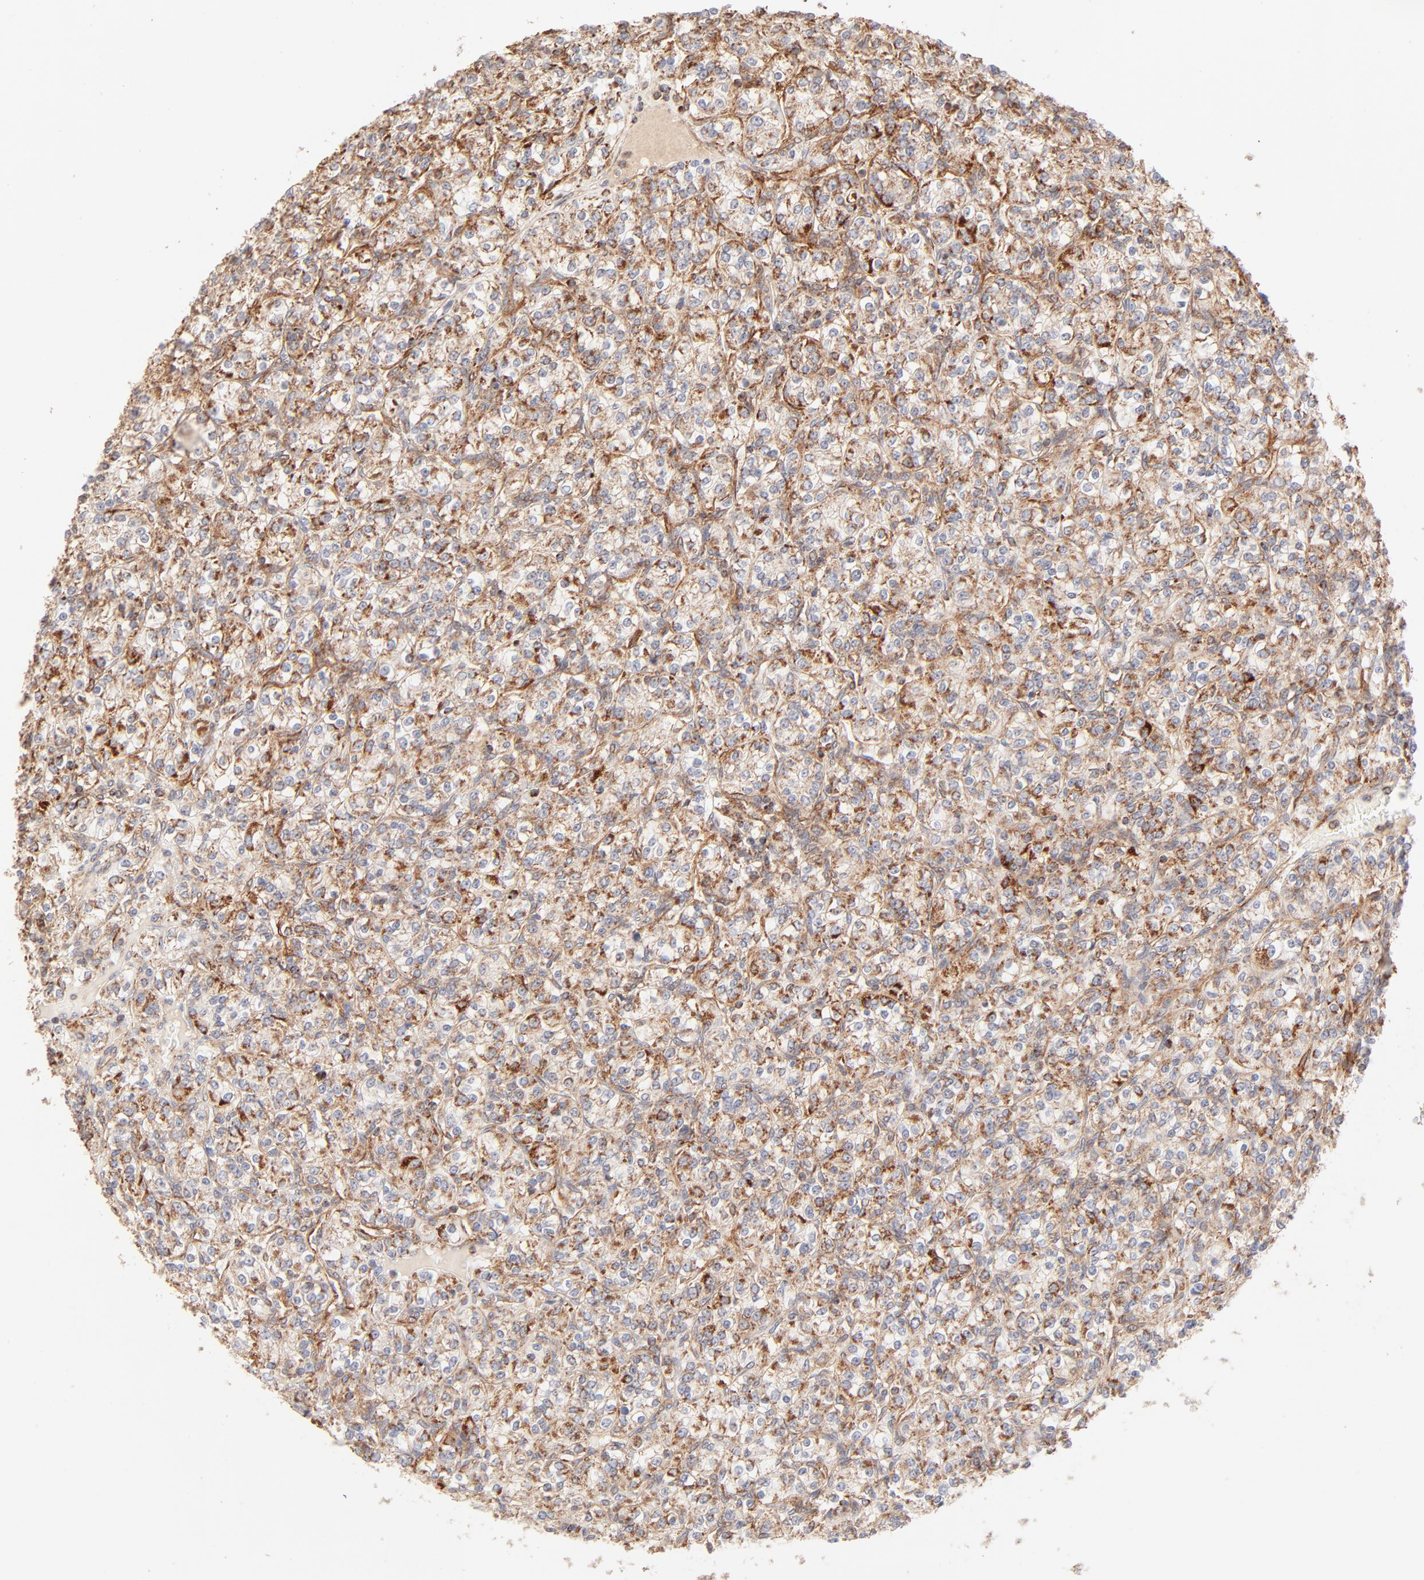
{"staining": {"intensity": "strong", "quantity": ">75%", "location": "cytoplasmic/membranous"}, "tissue": "renal cancer", "cell_type": "Tumor cells", "image_type": "cancer", "snomed": [{"axis": "morphology", "description": "Adenocarcinoma, NOS"}, {"axis": "topography", "description": "Kidney"}], "caption": "Adenocarcinoma (renal) stained with DAB (3,3'-diaminobenzidine) immunohistochemistry shows high levels of strong cytoplasmic/membranous expression in approximately >75% of tumor cells. The staining is performed using DAB brown chromogen to label protein expression. The nuclei are counter-stained blue using hematoxylin.", "gene": "CSPG4", "patient": {"sex": "male", "age": 77}}